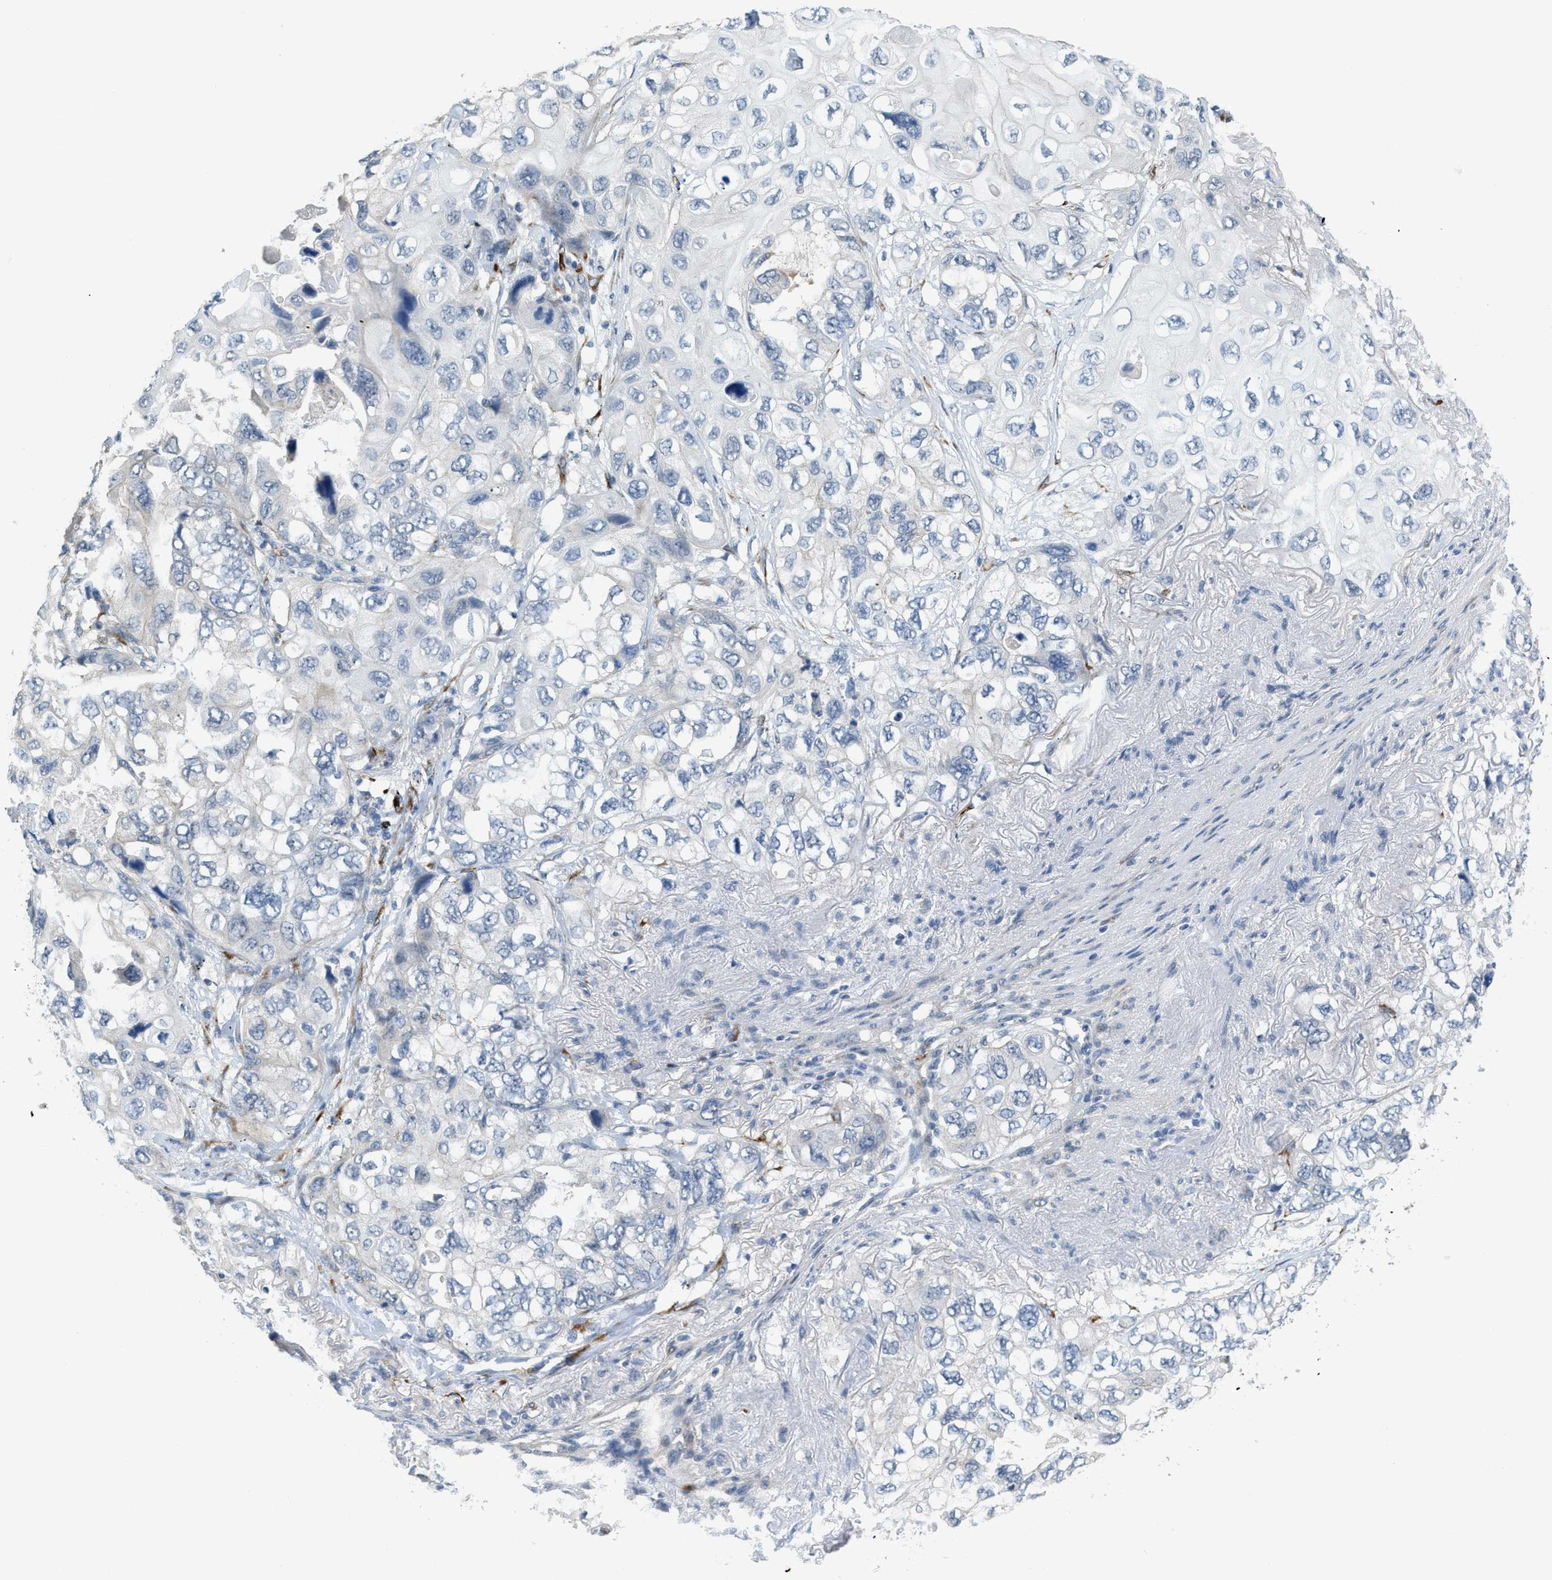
{"staining": {"intensity": "negative", "quantity": "none", "location": "none"}, "tissue": "lung cancer", "cell_type": "Tumor cells", "image_type": "cancer", "snomed": [{"axis": "morphology", "description": "Squamous cell carcinoma, NOS"}, {"axis": "topography", "description": "Lung"}], "caption": "This is an IHC photomicrograph of human squamous cell carcinoma (lung). There is no staining in tumor cells.", "gene": "TMEM154", "patient": {"sex": "female", "age": 73}}